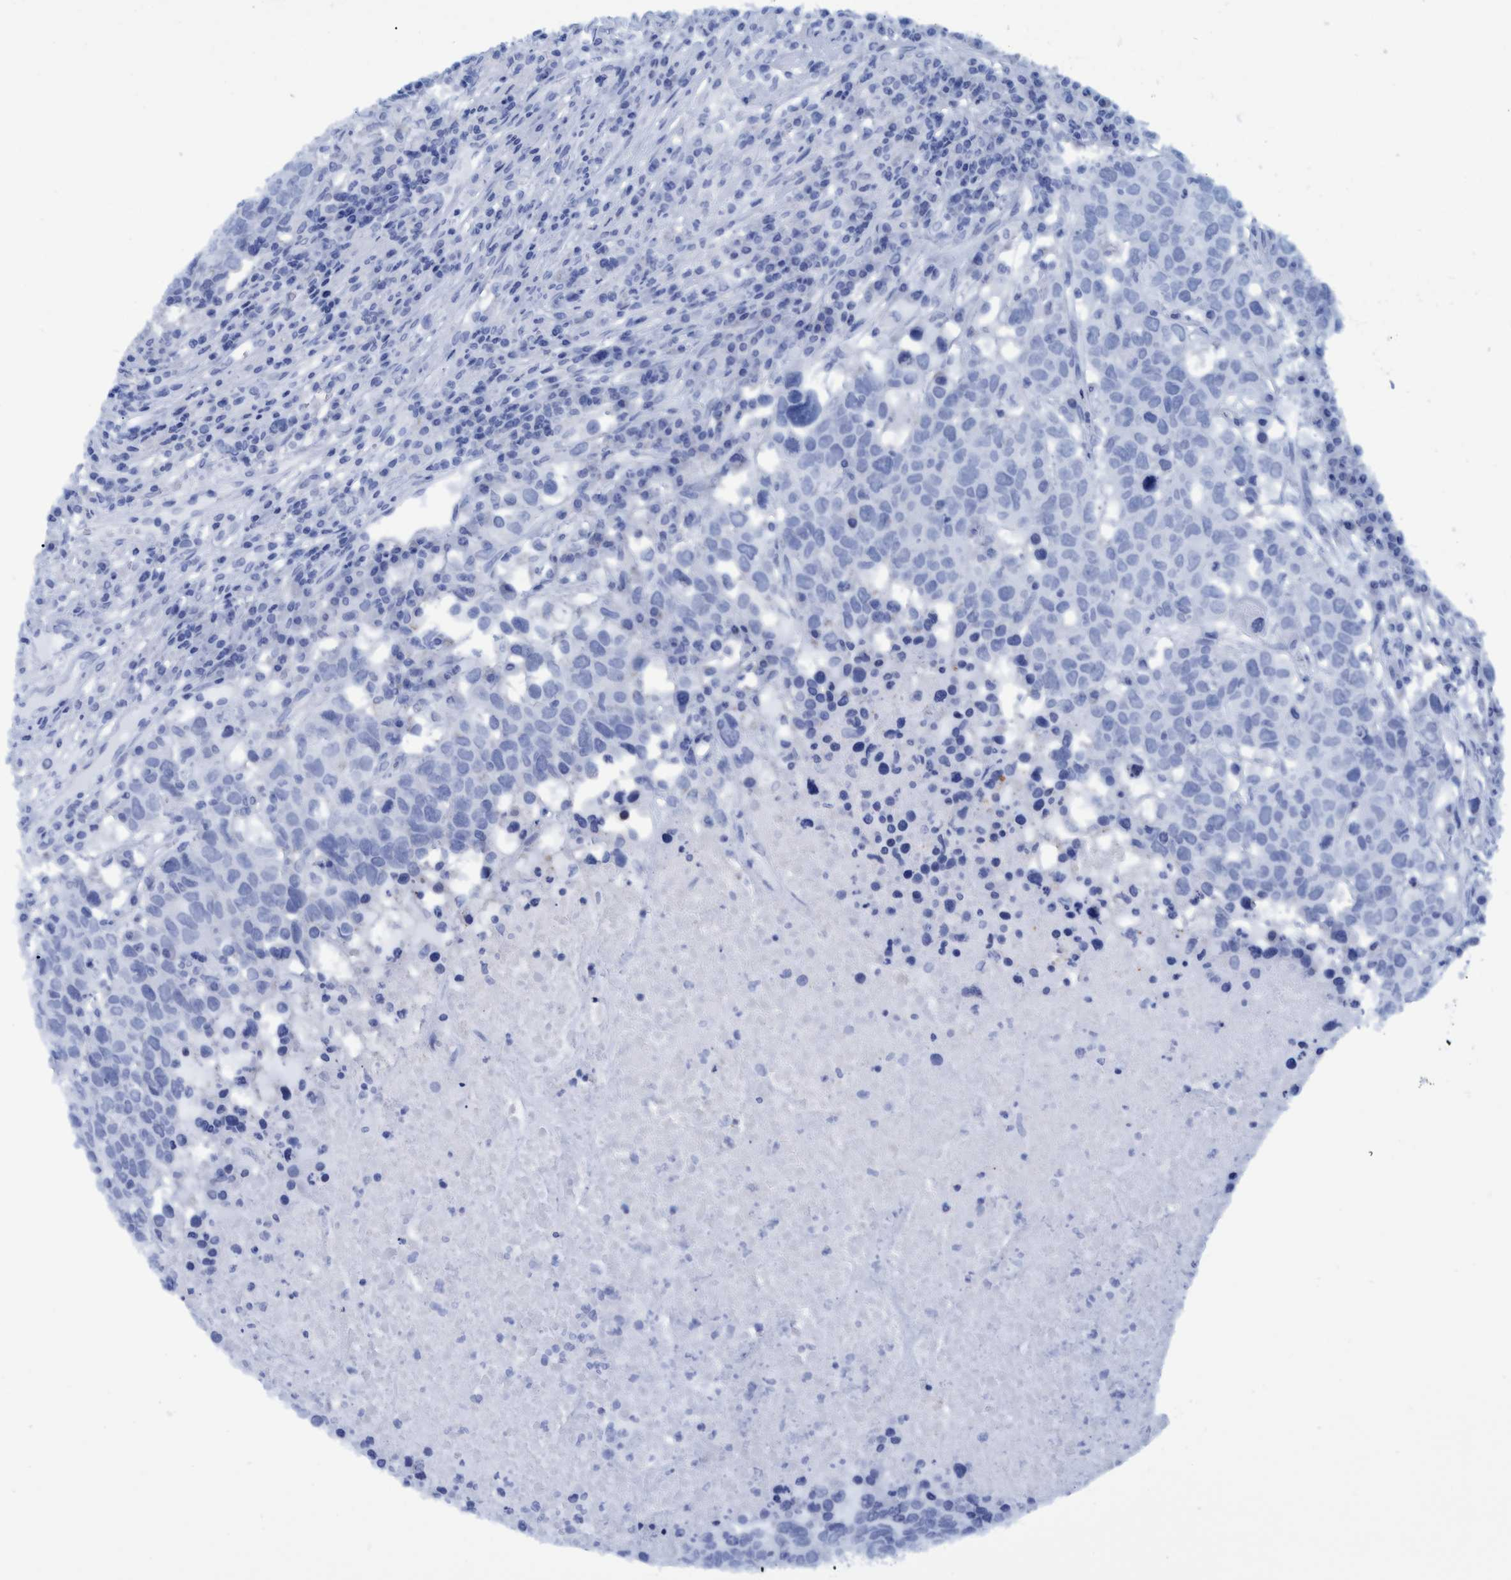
{"staining": {"intensity": "negative", "quantity": "none", "location": "none"}, "tissue": "head and neck cancer", "cell_type": "Tumor cells", "image_type": "cancer", "snomed": [{"axis": "morphology", "description": "Squamous cell carcinoma, NOS"}, {"axis": "topography", "description": "Head-Neck"}], "caption": "Human head and neck cancer stained for a protein using IHC reveals no expression in tumor cells.", "gene": "BZW2", "patient": {"sex": "male", "age": 66}}